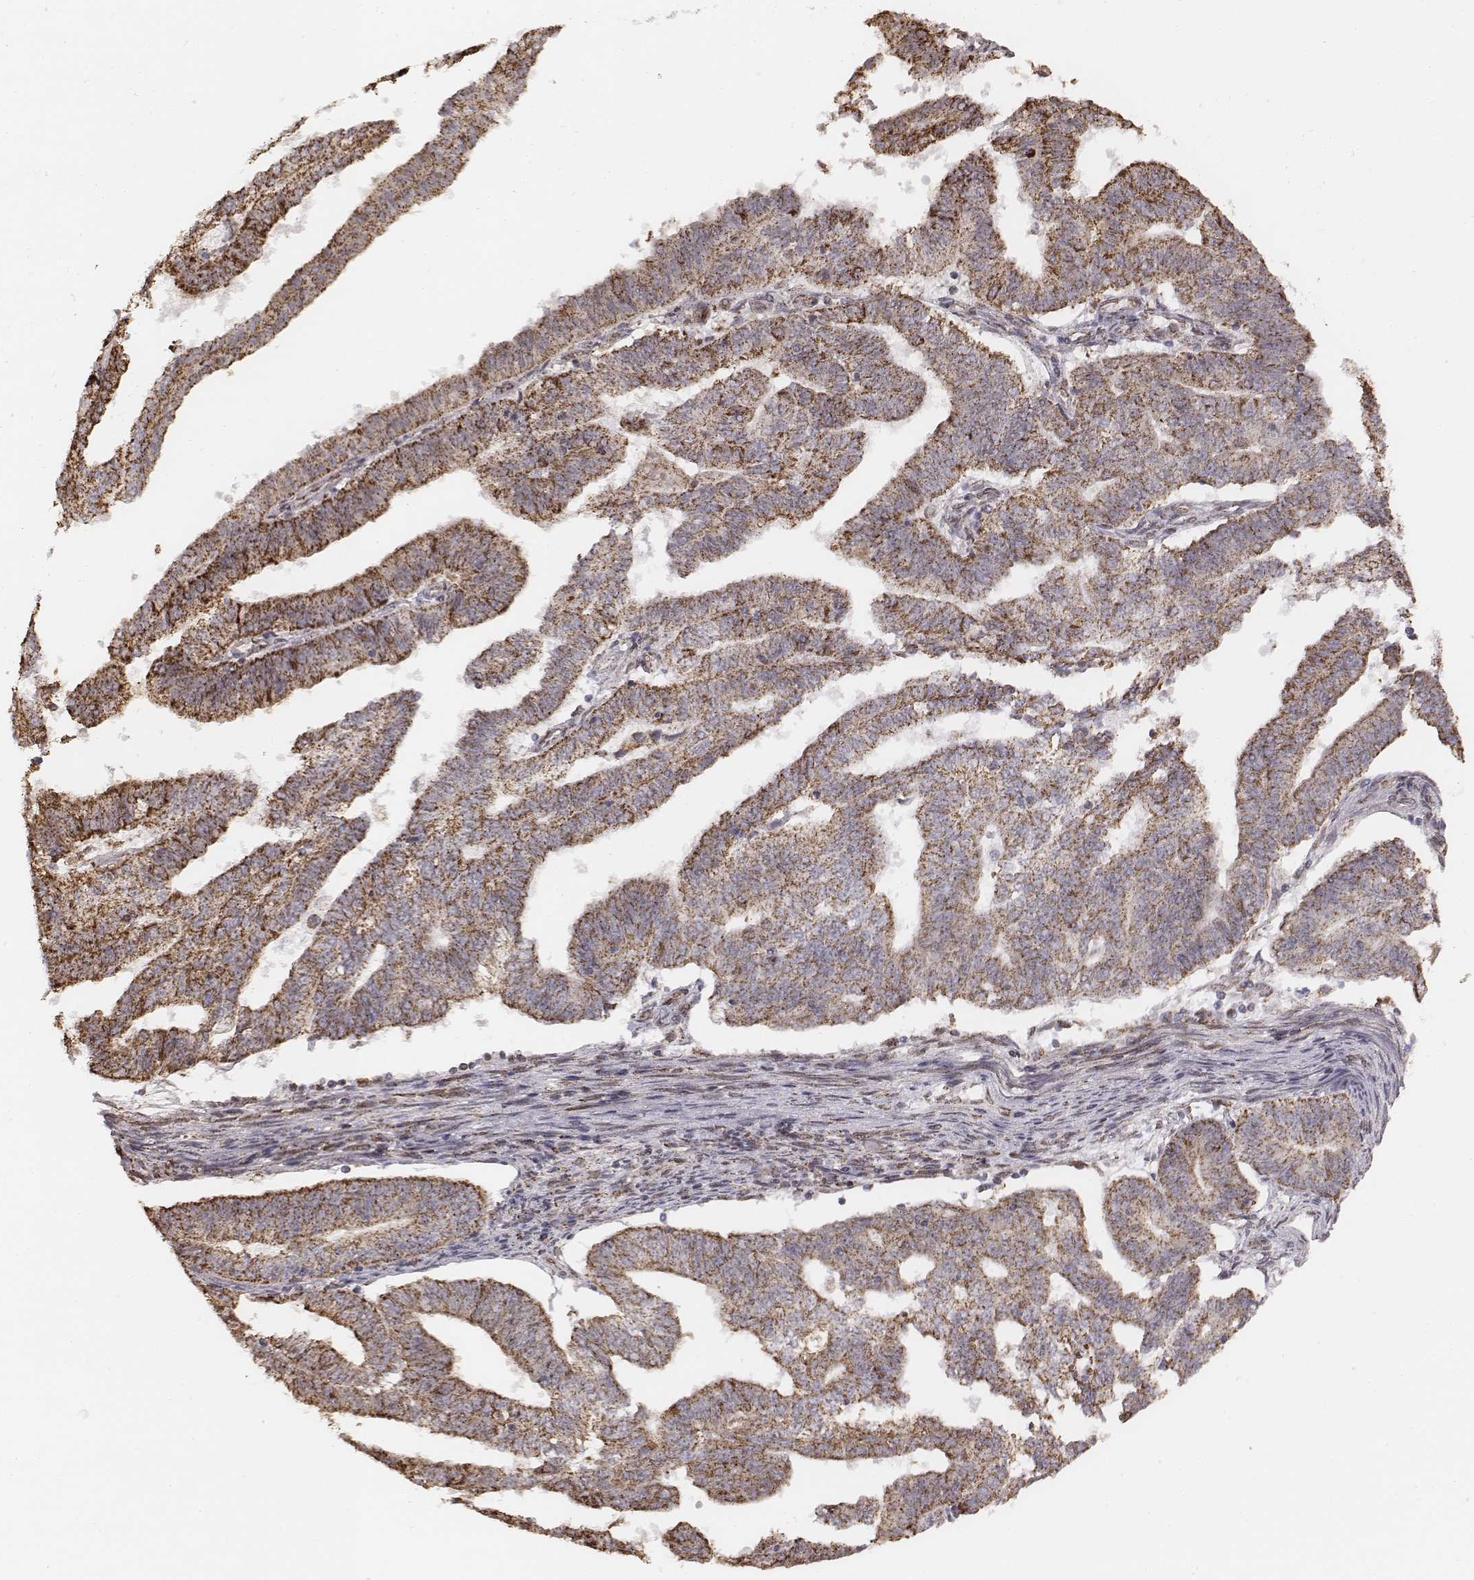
{"staining": {"intensity": "moderate", "quantity": ">75%", "location": "cytoplasmic/membranous"}, "tissue": "endometrial cancer", "cell_type": "Tumor cells", "image_type": "cancer", "snomed": [{"axis": "morphology", "description": "Adenocarcinoma, NOS"}, {"axis": "topography", "description": "Endometrium"}], "caption": "Immunohistochemical staining of endometrial cancer (adenocarcinoma) demonstrates medium levels of moderate cytoplasmic/membranous protein staining in approximately >75% of tumor cells.", "gene": "ACOT2", "patient": {"sex": "female", "age": 82}}